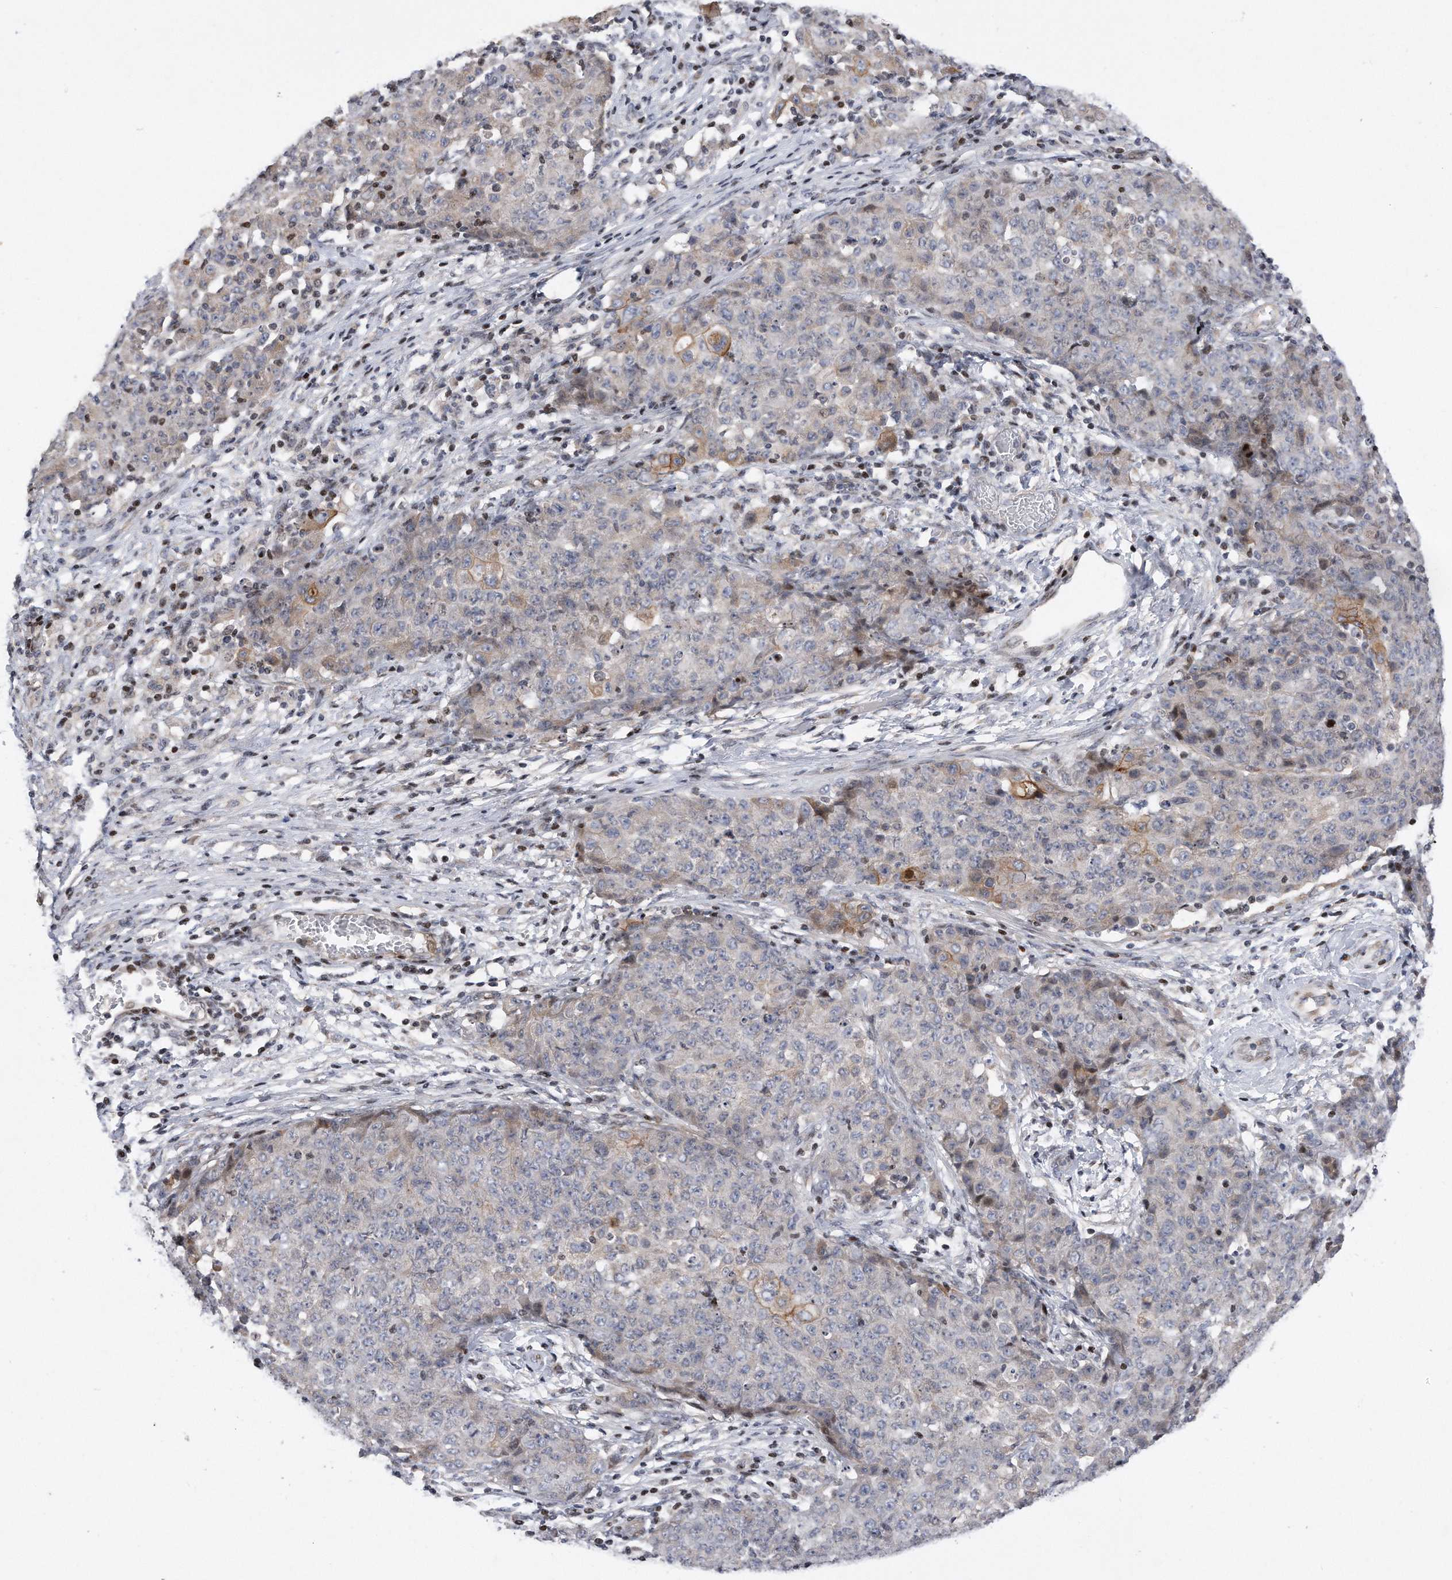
{"staining": {"intensity": "negative", "quantity": "none", "location": "none"}, "tissue": "ovarian cancer", "cell_type": "Tumor cells", "image_type": "cancer", "snomed": [{"axis": "morphology", "description": "Carcinoma, endometroid"}, {"axis": "topography", "description": "Ovary"}], "caption": "Tumor cells show no significant protein expression in ovarian endometroid carcinoma.", "gene": "CDH12", "patient": {"sex": "female", "age": 42}}